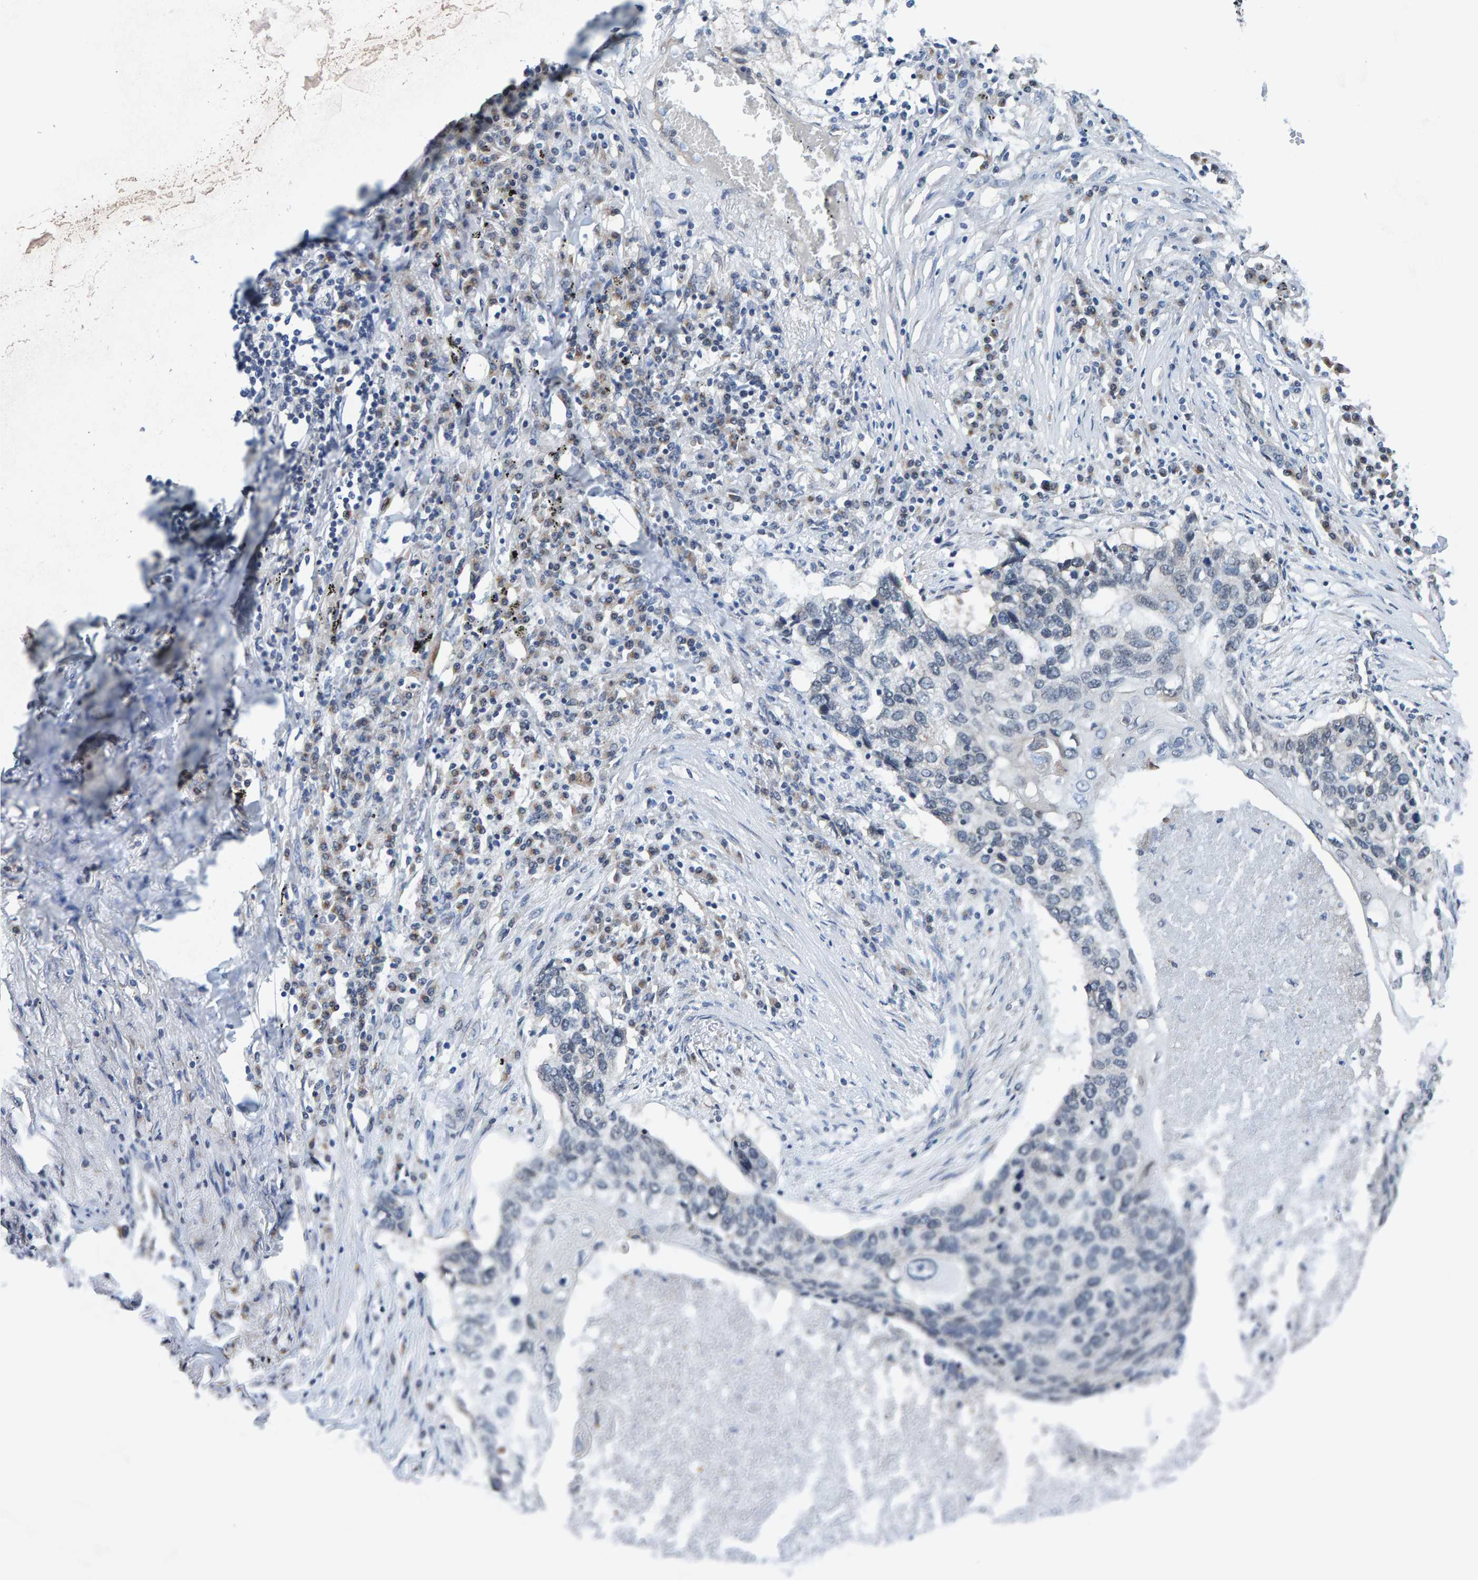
{"staining": {"intensity": "negative", "quantity": "none", "location": "none"}, "tissue": "lung cancer", "cell_type": "Tumor cells", "image_type": "cancer", "snomed": [{"axis": "morphology", "description": "Squamous cell carcinoma, NOS"}, {"axis": "topography", "description": "Lung"}], "caption": "This is an immunohistochemistry histopathology image of lung cancer. There is no staining in tumor cells.", "gene": "SCRN2", "patient": {"sex": "female", "age": 63}}